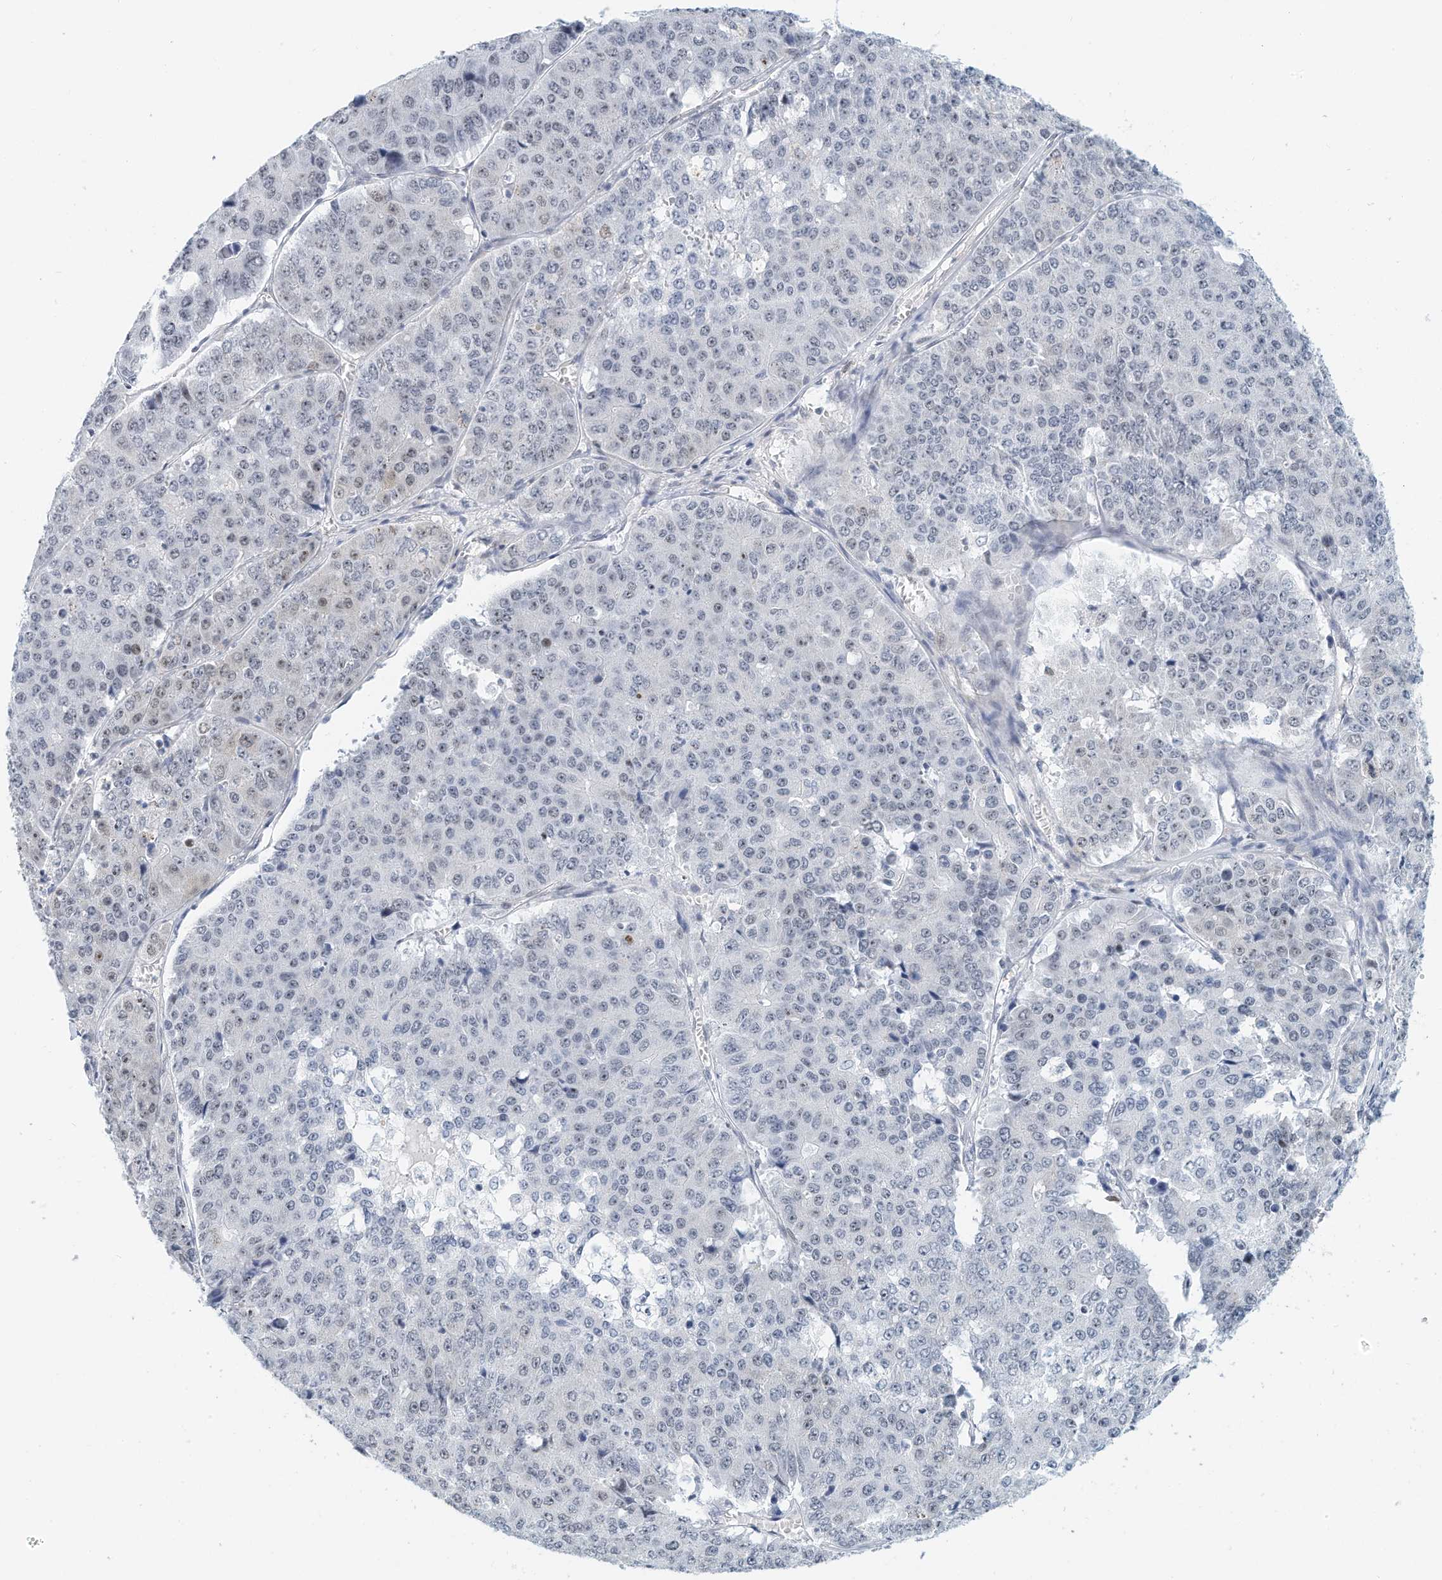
{"staining": {"intensity": "negative", "quantity": "none", "location": "none"}, "tissue": "pancreatic cancer", "cell_type": "Tumor cells", "image_type": "cancer", "snomed": [{"axis": "morphology", "description": "Adenocarcinoma, NOS"}, {"axis": "topography", "description": "Pancreas"}], "caption": "A high-resolution histopathology image shows immunohistochemistry staining of adenocarcinoma (pancreatic), which shows no significant positivity in tumor cells.", "gene": "ARHGAP28", "patient": {"sex": "male", "age": 50}}